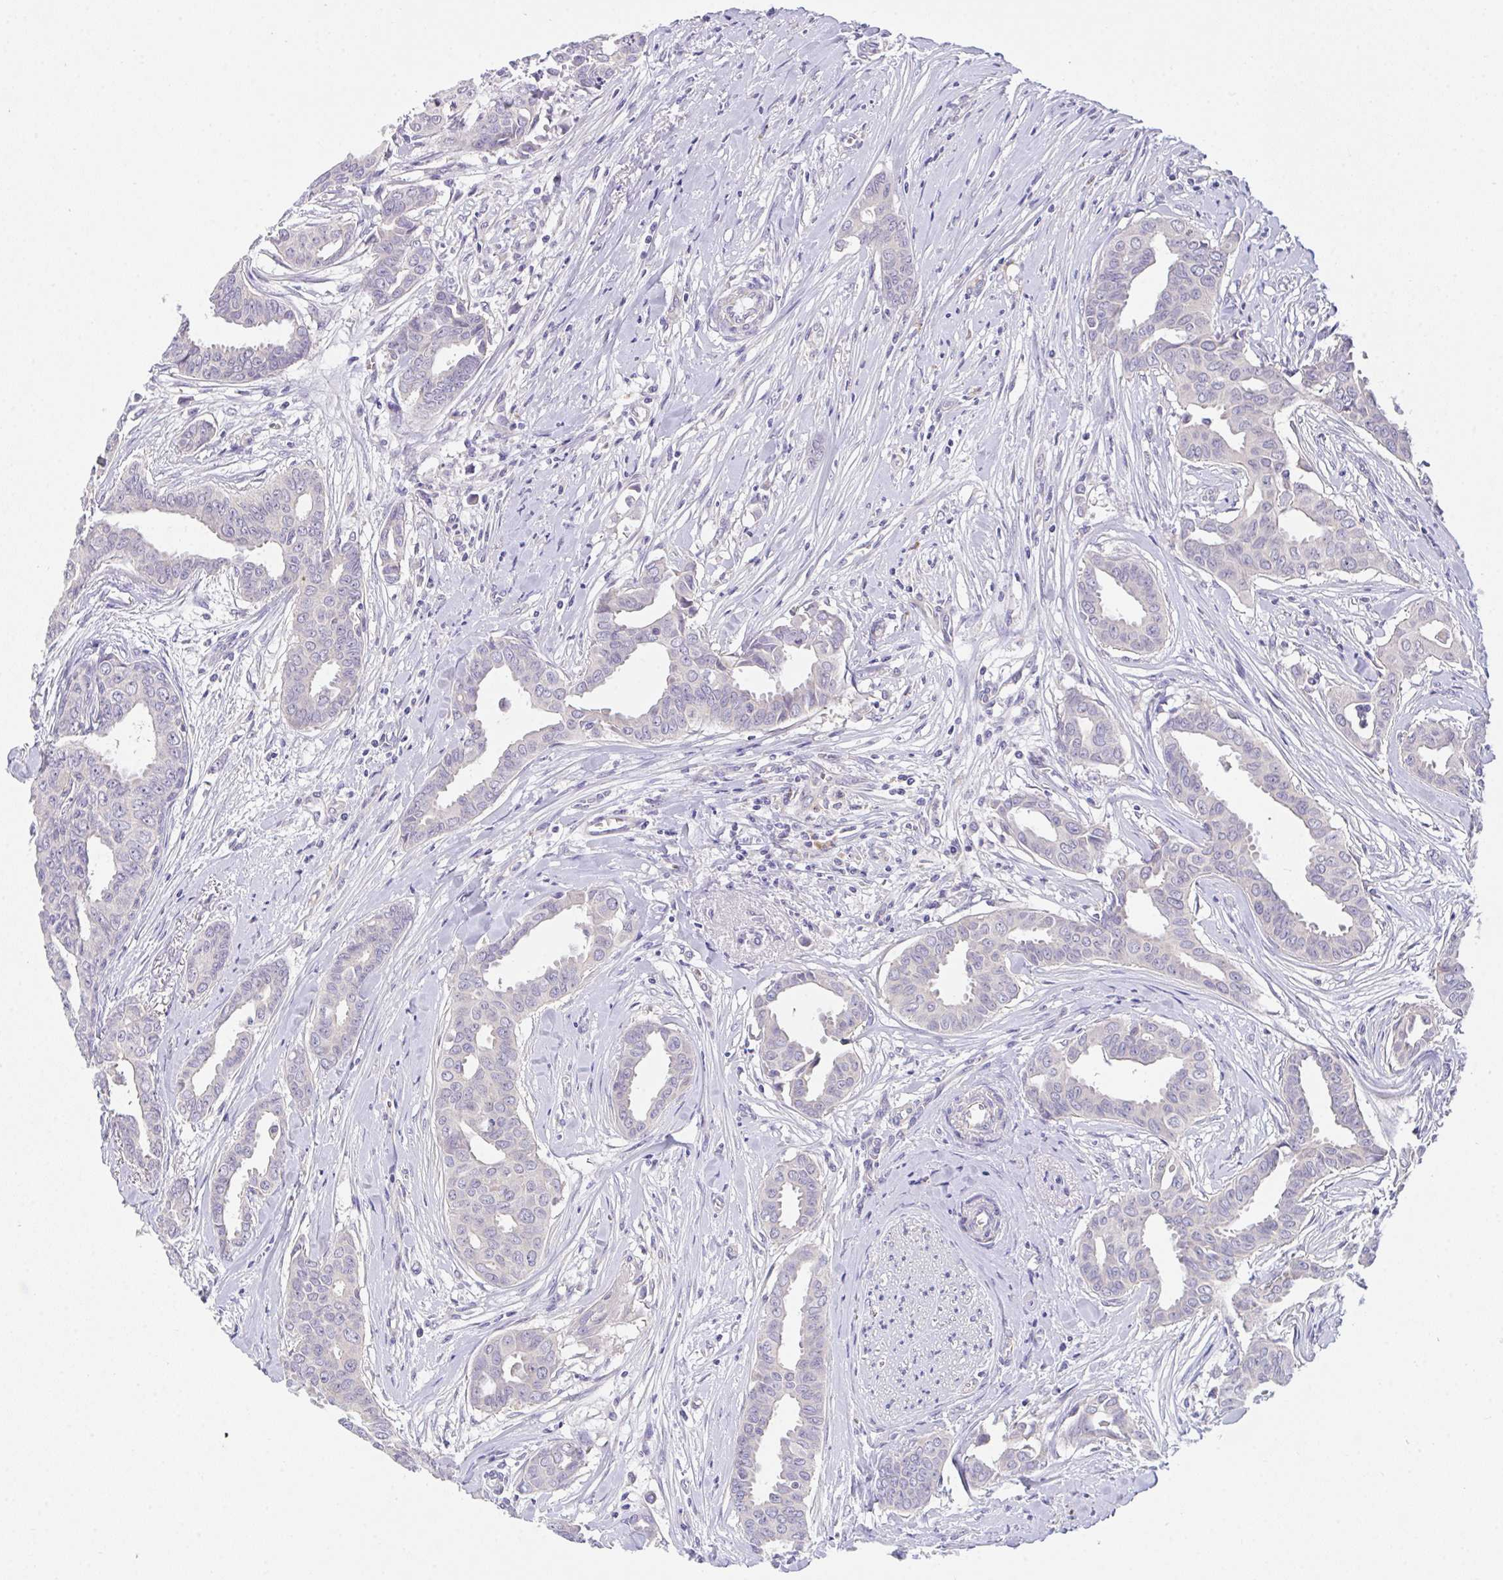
{"staining": {"intensity": "negative", "quantity": "none", "location": "none"}, "tissue": "breast cancer", "cell_type": "Tumor cells", "image_type": "cancer", "snomed": [{"axis": "morphology", "description": "Duct carcinoma"}, {"axis": "topography", "description": "Breast"}], "caption": "The micrograph reveals no staining of tumor cells in breast cancer.", "gene": "ZNF581", "patient": {"sex": "female", "age": 45}}